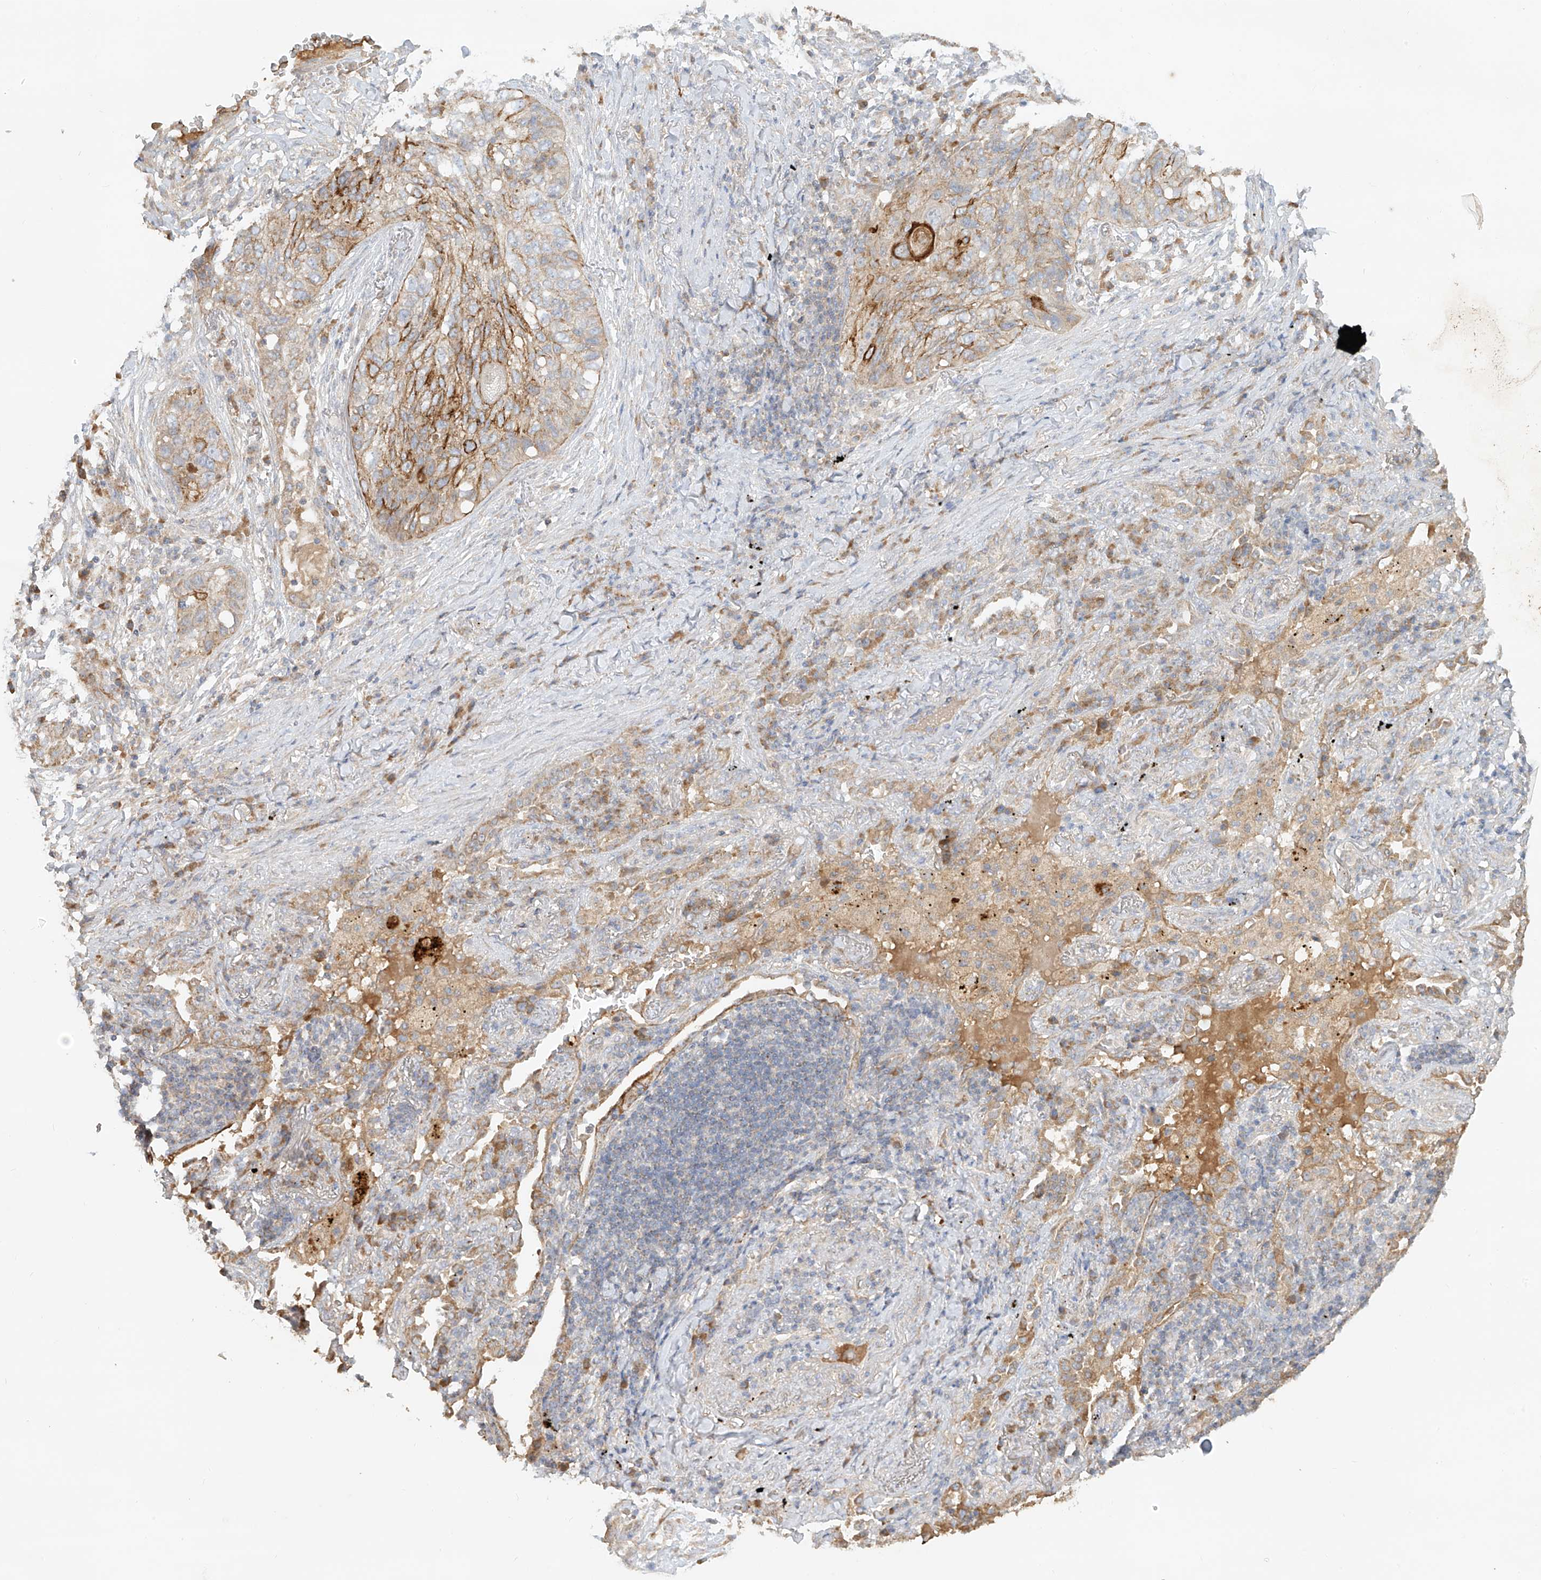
{"staining": {"intensity": "moderate", "quantity": ">75%", "location": "cytoplasmic/membranous"}, "tissue": "lung cancer", "cell_type": "Tumor cells", "image_type": "cancer", "snomed": [{"axis": "morphology", "description": "Squamous cell carcinoma, NOS"}, {"axis": "topography", "description": "Lung"}], "caption": "High-magnification brightfield microscopy of lung cancer stained with DAB (brown) and counterstained with hematoxylin (blue). tumor cells exhibit moderate cytoplasmic/membranous expression is seen in approximately>75% of cells. The protein is shown in brown color, while the nuclei are stained blue.", "gene": "KPNA7", "patient": {"sex": "female", "age": 63}}